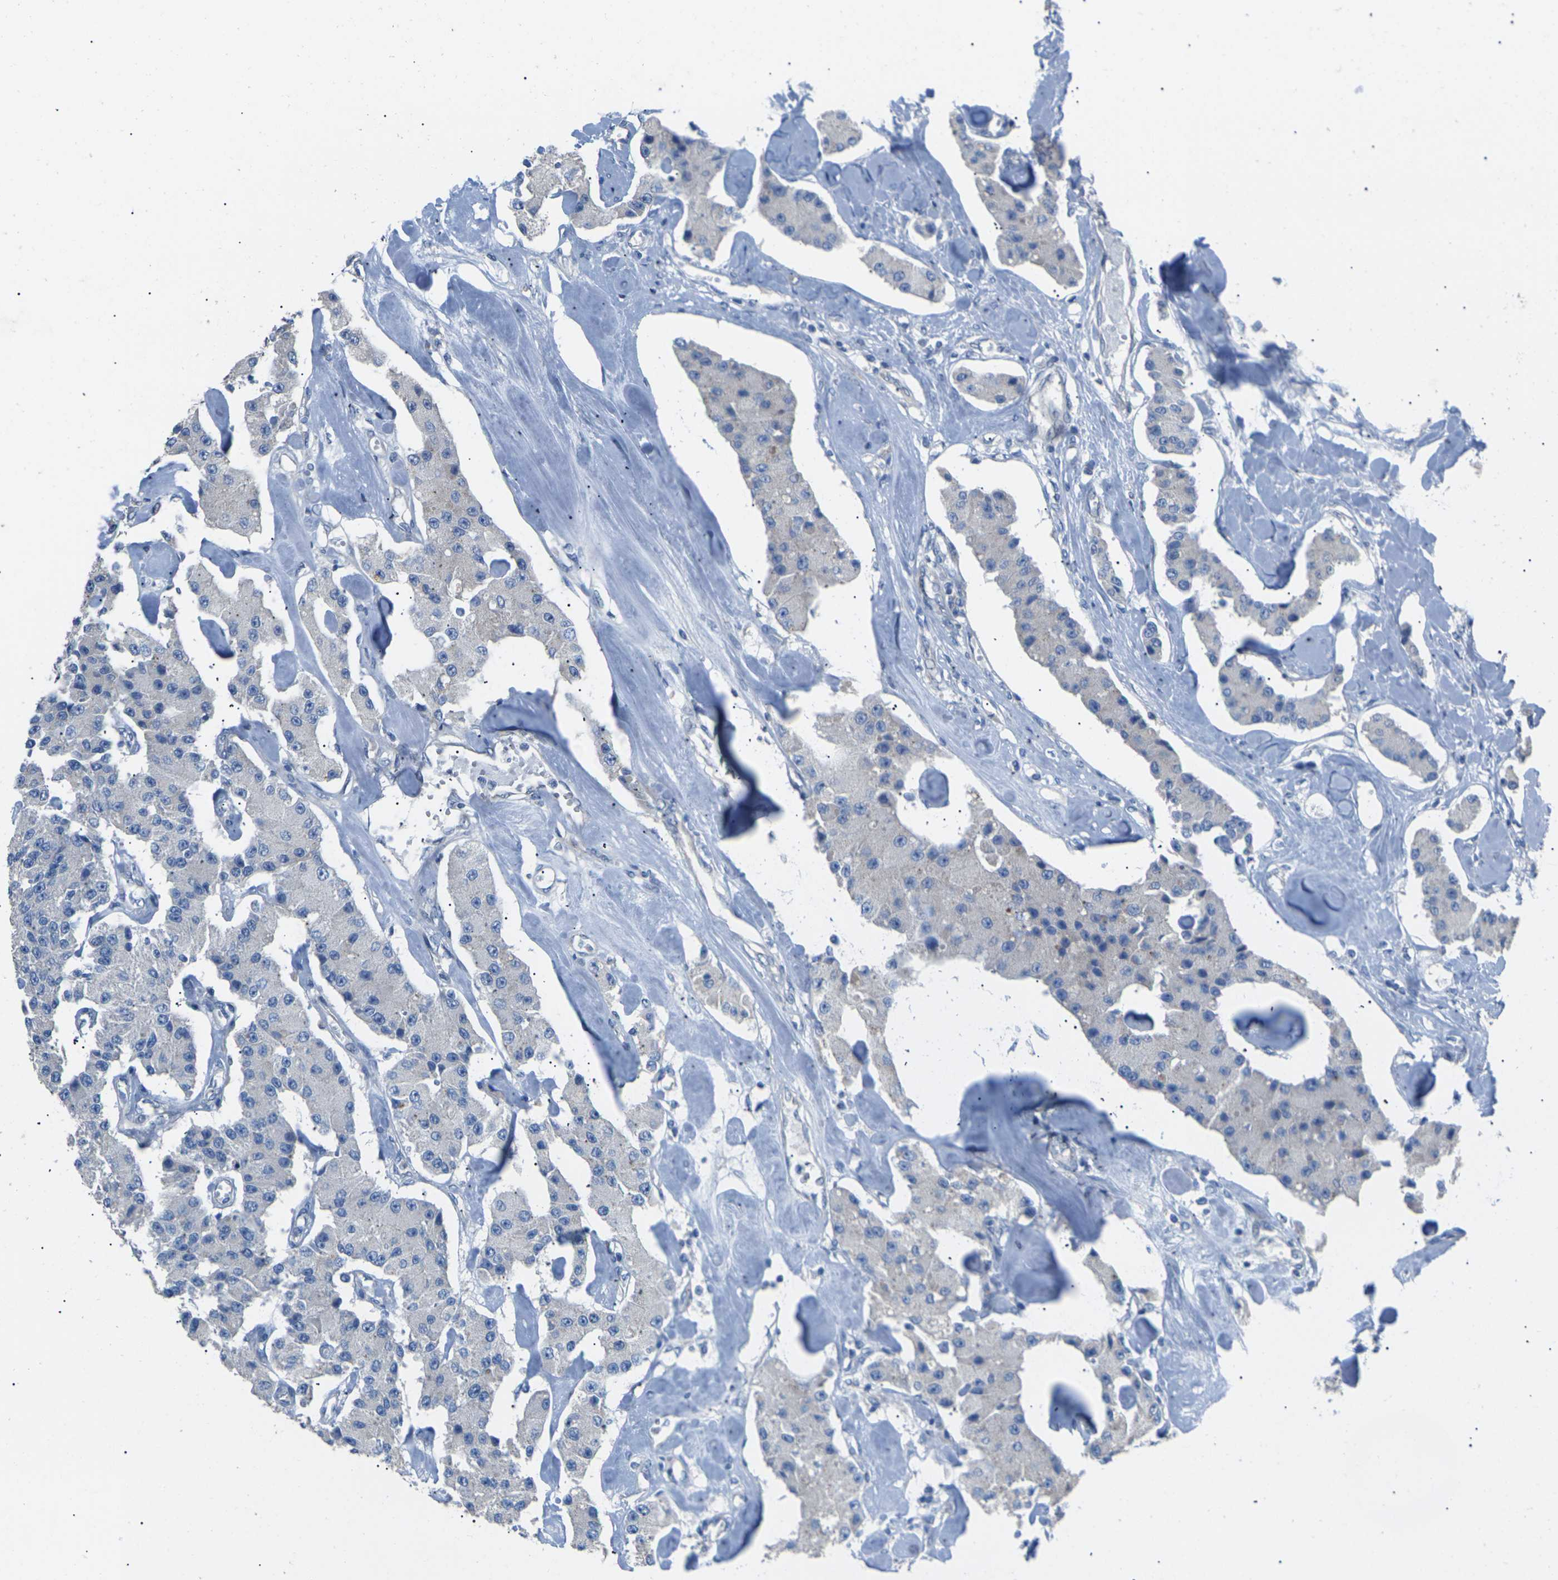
{"staining": {"intensity": "negative", "quantity": "none", "location": "none"}, "tissue": "carcinoid", "cell_type": "Tumor cells", "image_type": "cancer", "snomed": [{"axis": "morphology", "description": "Carcinoid, malignant, NOS"}, {"axis": "topography", "description": "Pancreas"}], "caption": "A histopathology image of human carcinoid is negative for staining in tumor cells.", "gene": "KLHDC8B", "patient": {"sex": "male", "age": 41}}